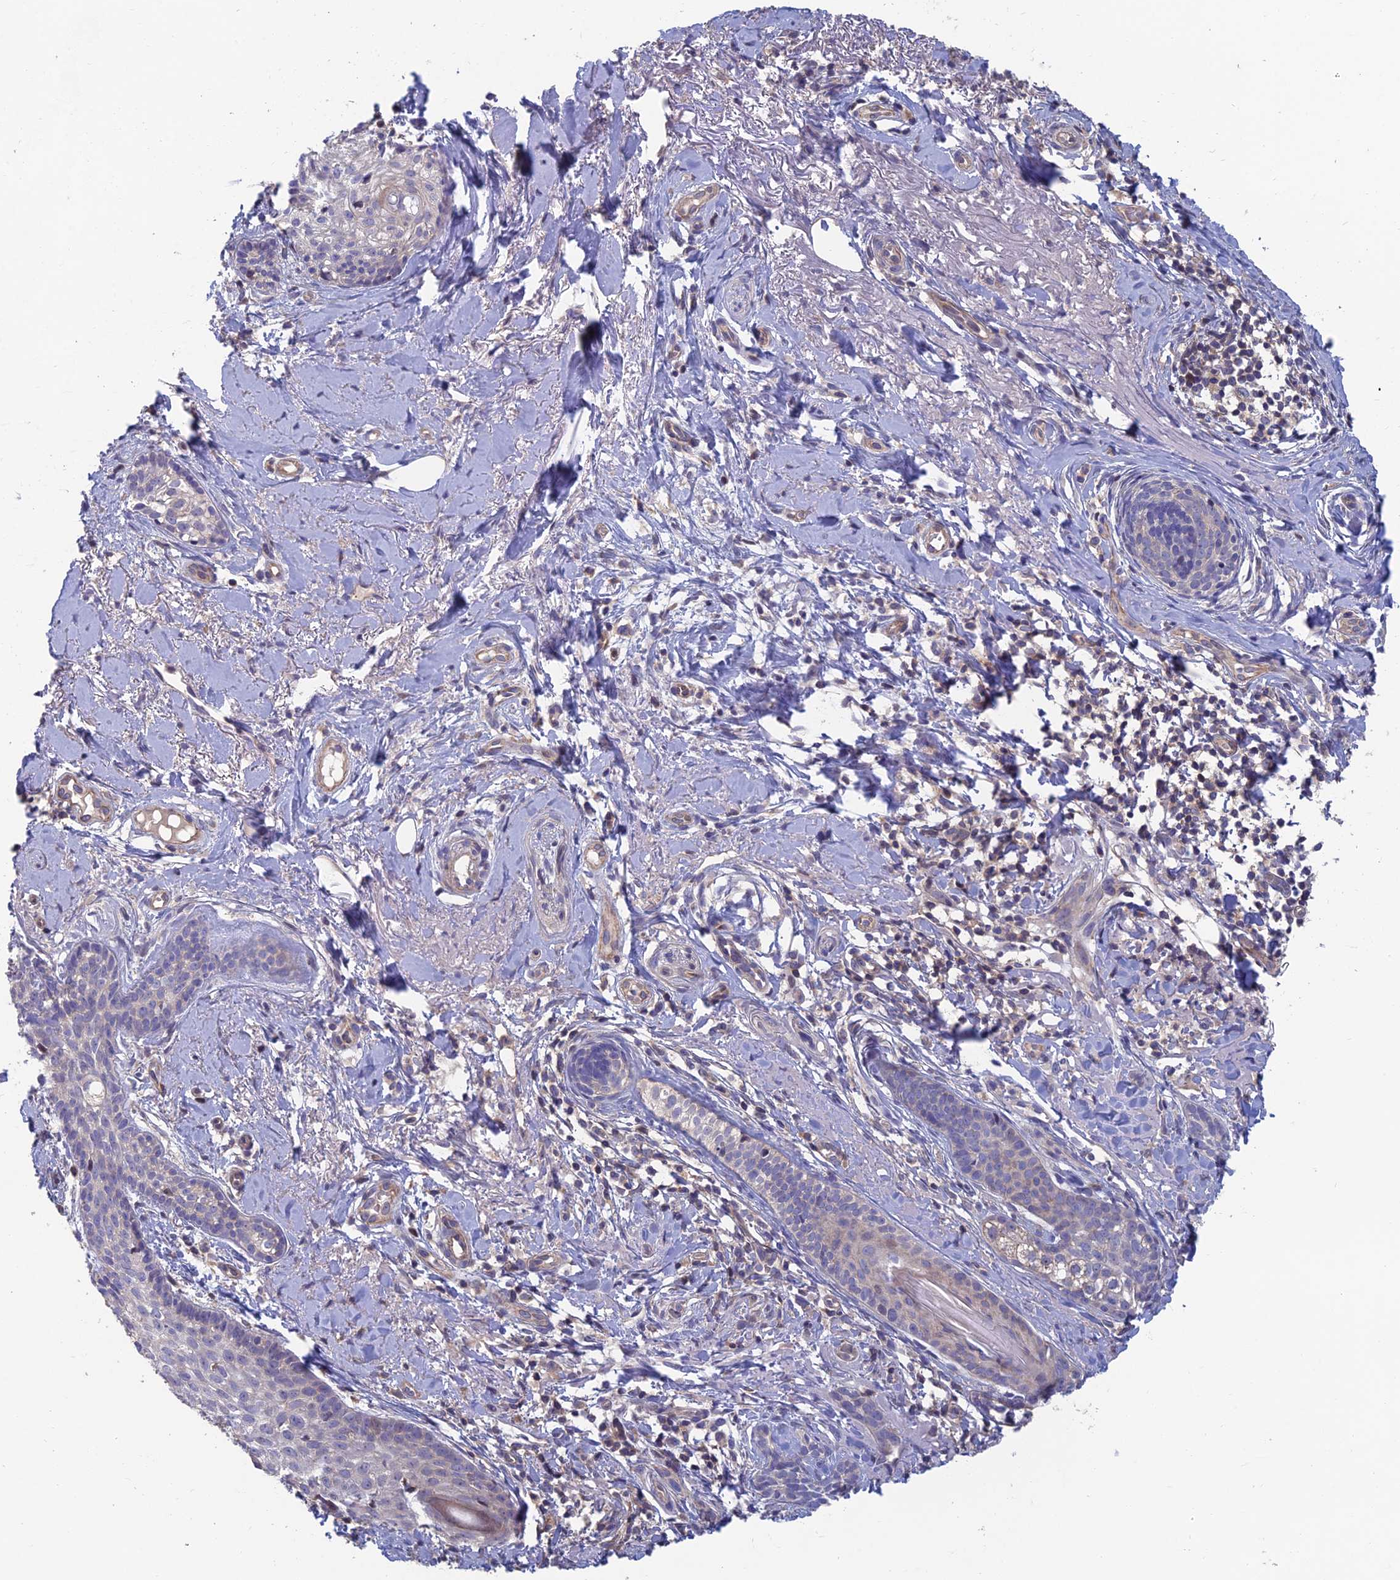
{"staining": {"intensity": "negative", "quantity": "none", "location": "none"}, "tissue": "skin cancer", "cell_type": "Tumor cells", "image_type": "cancer", "snomed": [{"axis": "morphology", "description": "Basal cell carcinoma"}, {"axis": "topography", "description": "Skin"}], "caption": "Immunohistochemical staining of skin cancer (basal cell carcinoma) demonstrates no significant positivity in tumor cells.", "gene": "USP37", "patient": {"sex": "female", "age": 76}}